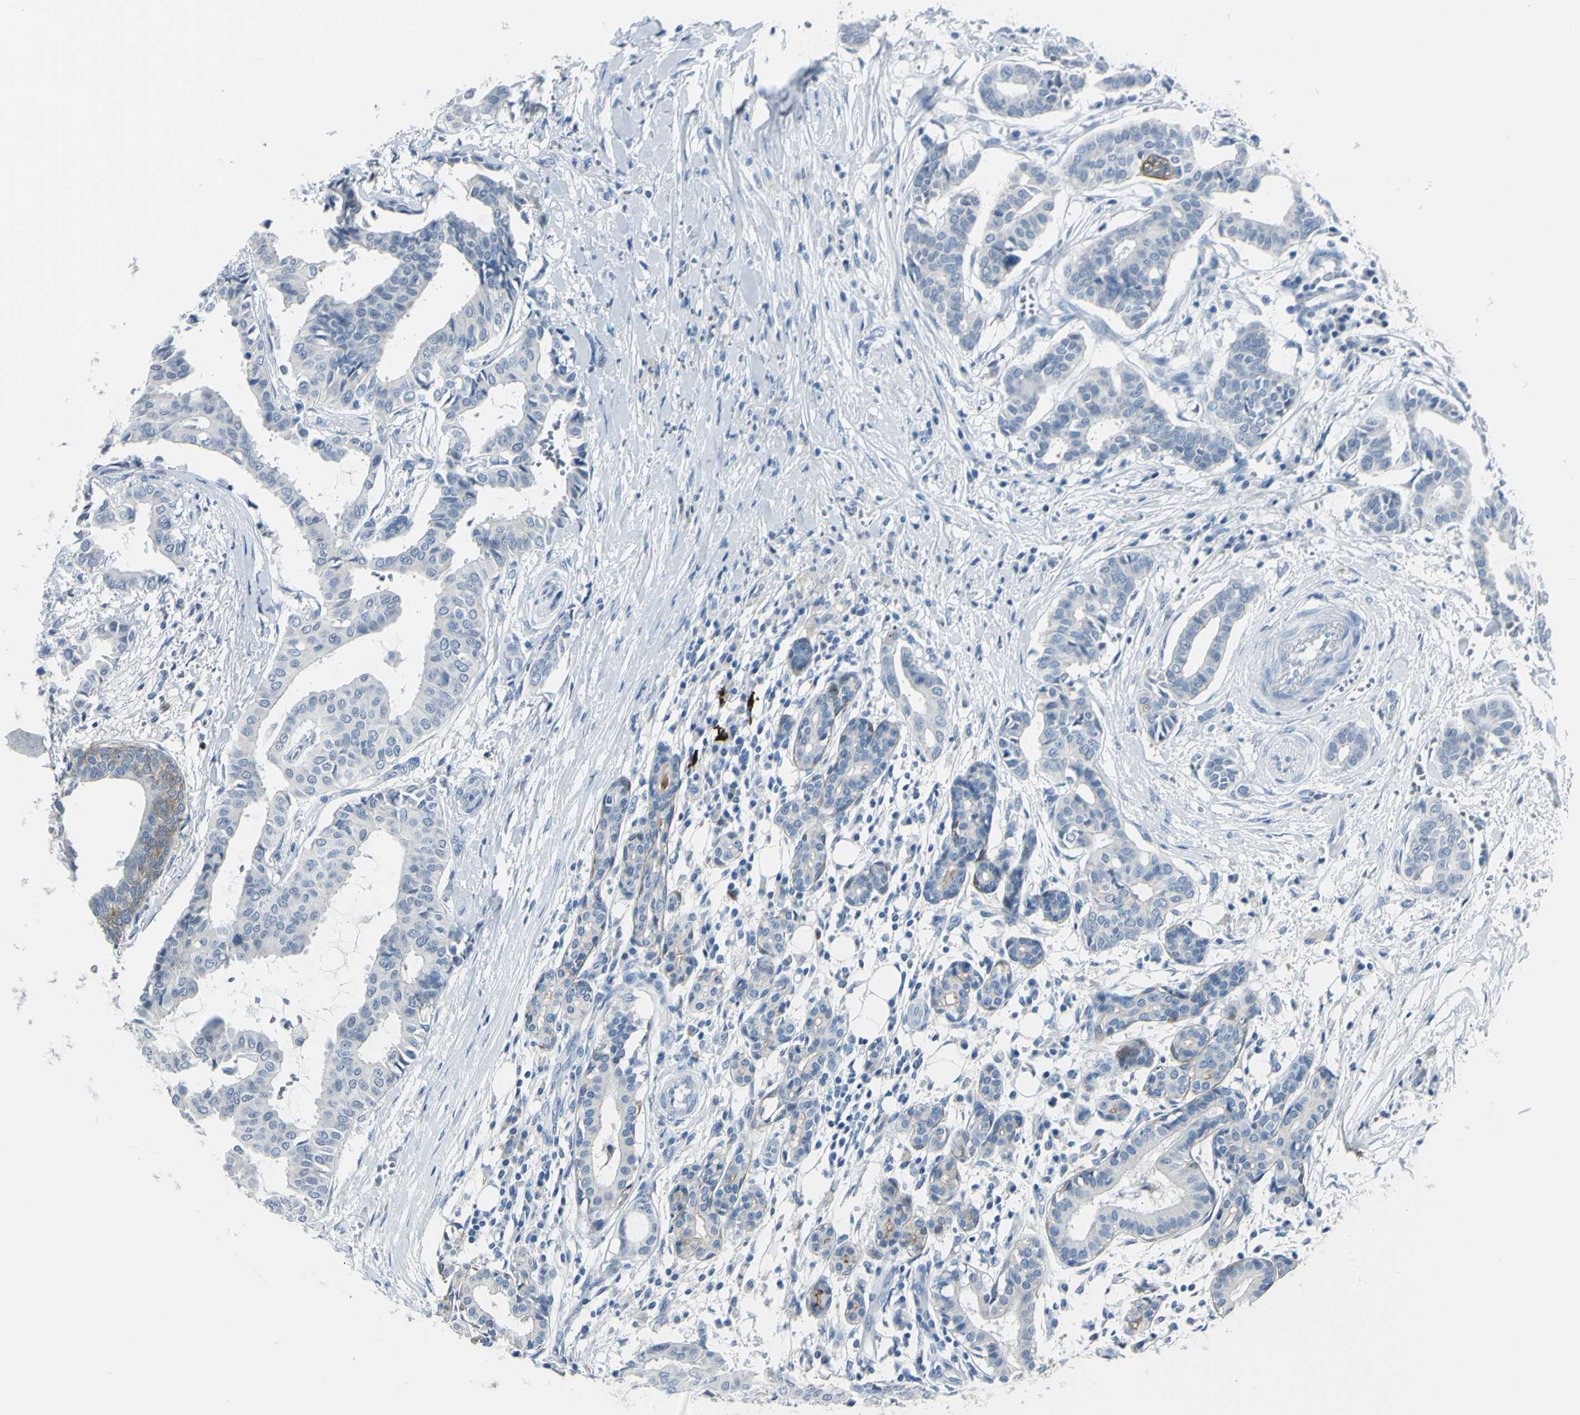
{"staining": {"intensity": "weak", "quantity": "<25%", "location": "cytoplasmic/membranous"}, "tissue": "head and neck cancer", "cell_type": "Tumor cells", "image_type": "cancer", "snomed": [{"axis": "morphology", "description": "Adenocarcinoma, NOS"}, {"axis": "topography", "description": "Salivary gland"}, {"axis": "topography", "description": "Head-Neck"}], "caption": "The micrograph displays no significant positivity in tumor cells of head and neck adenocarcinoma.", "gene": "ZNF557", "patient": {"sex": "female", "age": 59}}